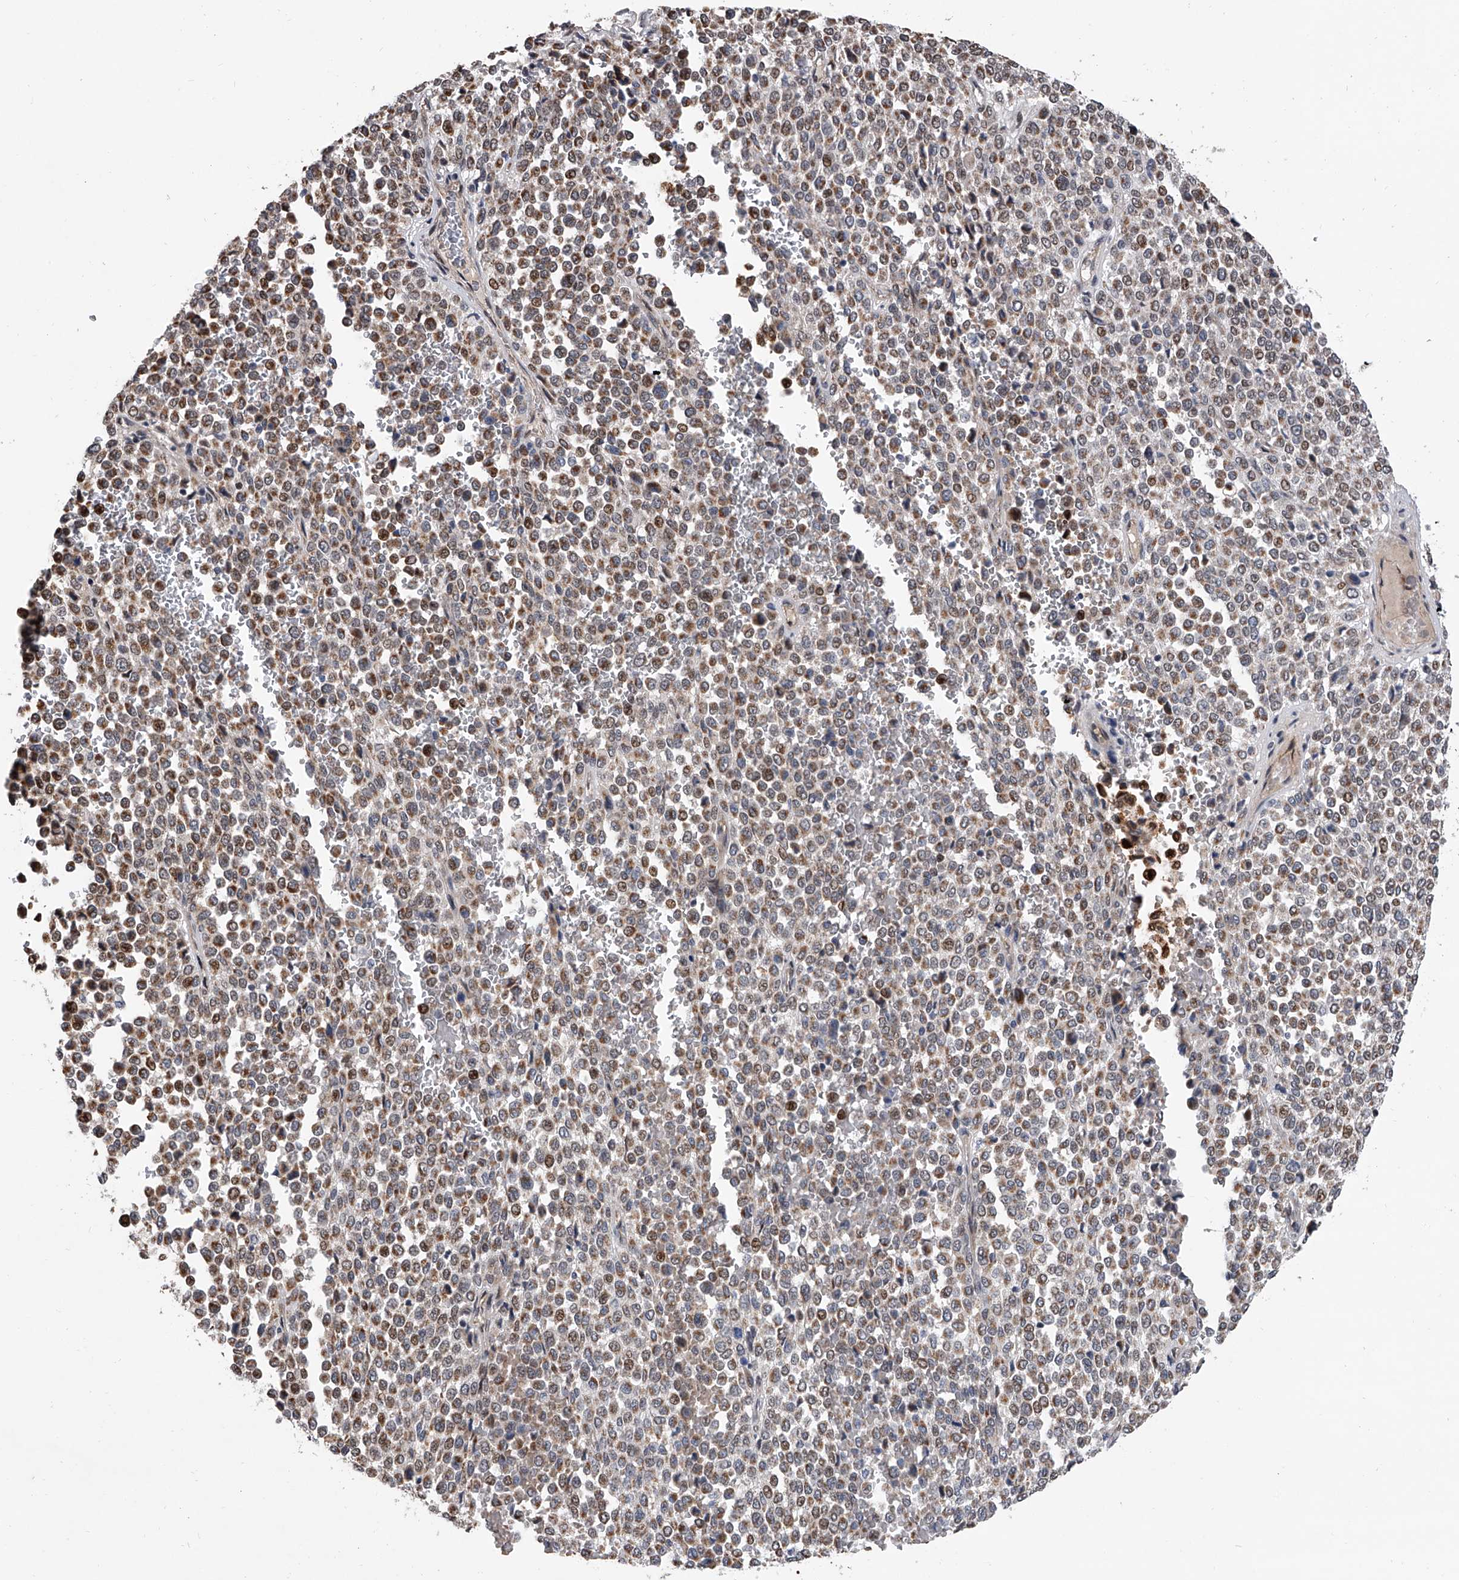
{"staining": {"intensity": "moderate", "quantity": "25%-75%", "location": "cytoplasmic/membranous,nuclear"}, "tissue": "melanoma", "cell_type": "Tumor cells", "image_type": "cancer", "snomed": [{"axis": "morphology", "description": "Malignant melanoma, Metastatic site"}, {"axis": "topography", "description": "Pancreas"}], "caption": "DAB (3,3'-diaminobenzidine) immunohistochemical staining of human malignant melanoma (metastatic site) exhibits moderate cytoplasmic/membranous and nuclear protein positivity in approximately 25%-75% of tumor cells.", "gene": "ZNF426", "patient": {"sex": "female", "age": 30}}